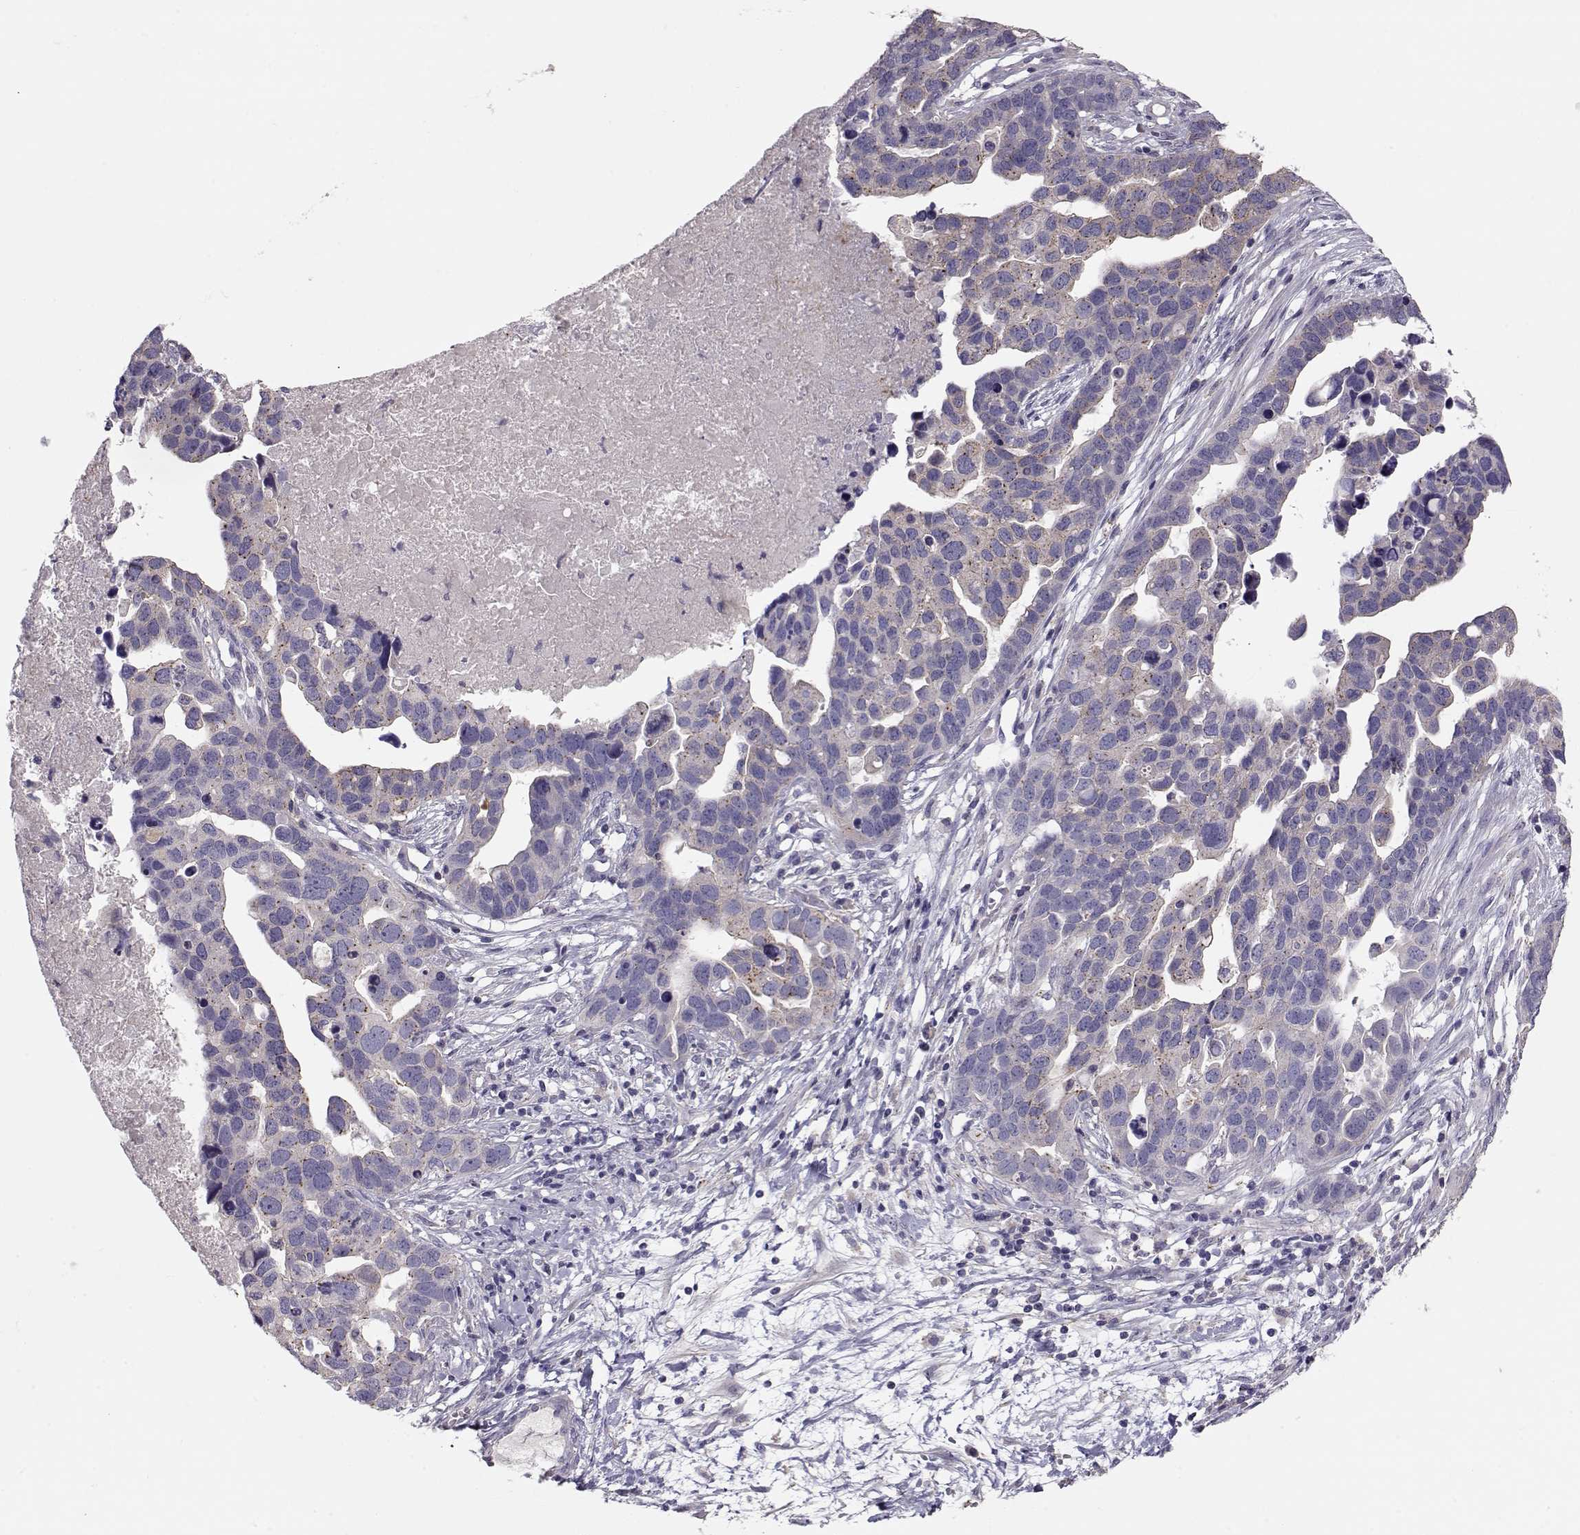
{"staining": {"intensity": "negative", "quantity": "none", "location": "none"}, "tissue": "ovarian cancer", "cell_type": "Tumor cells", "image_type": "cancer", "snomed": [{"axis": "morphology", "description": "Cystadenocarcinoma, serous, NOS"}, {"axis": "topography", "description": "Ovary"}], "caption": "IHC of human serous cystadenocarcinoma (ovarian) demonstrates no positivity in tumor cells. (Stains: DAB (3,3'-diaminobenzidine) immunohistochemistry (IHC) with hematoxylin counter stain, Microscopy: brightfield microscopy at high magnification).", "gene": "GRK1", "patient": {"sex": "female", "age": 54}}